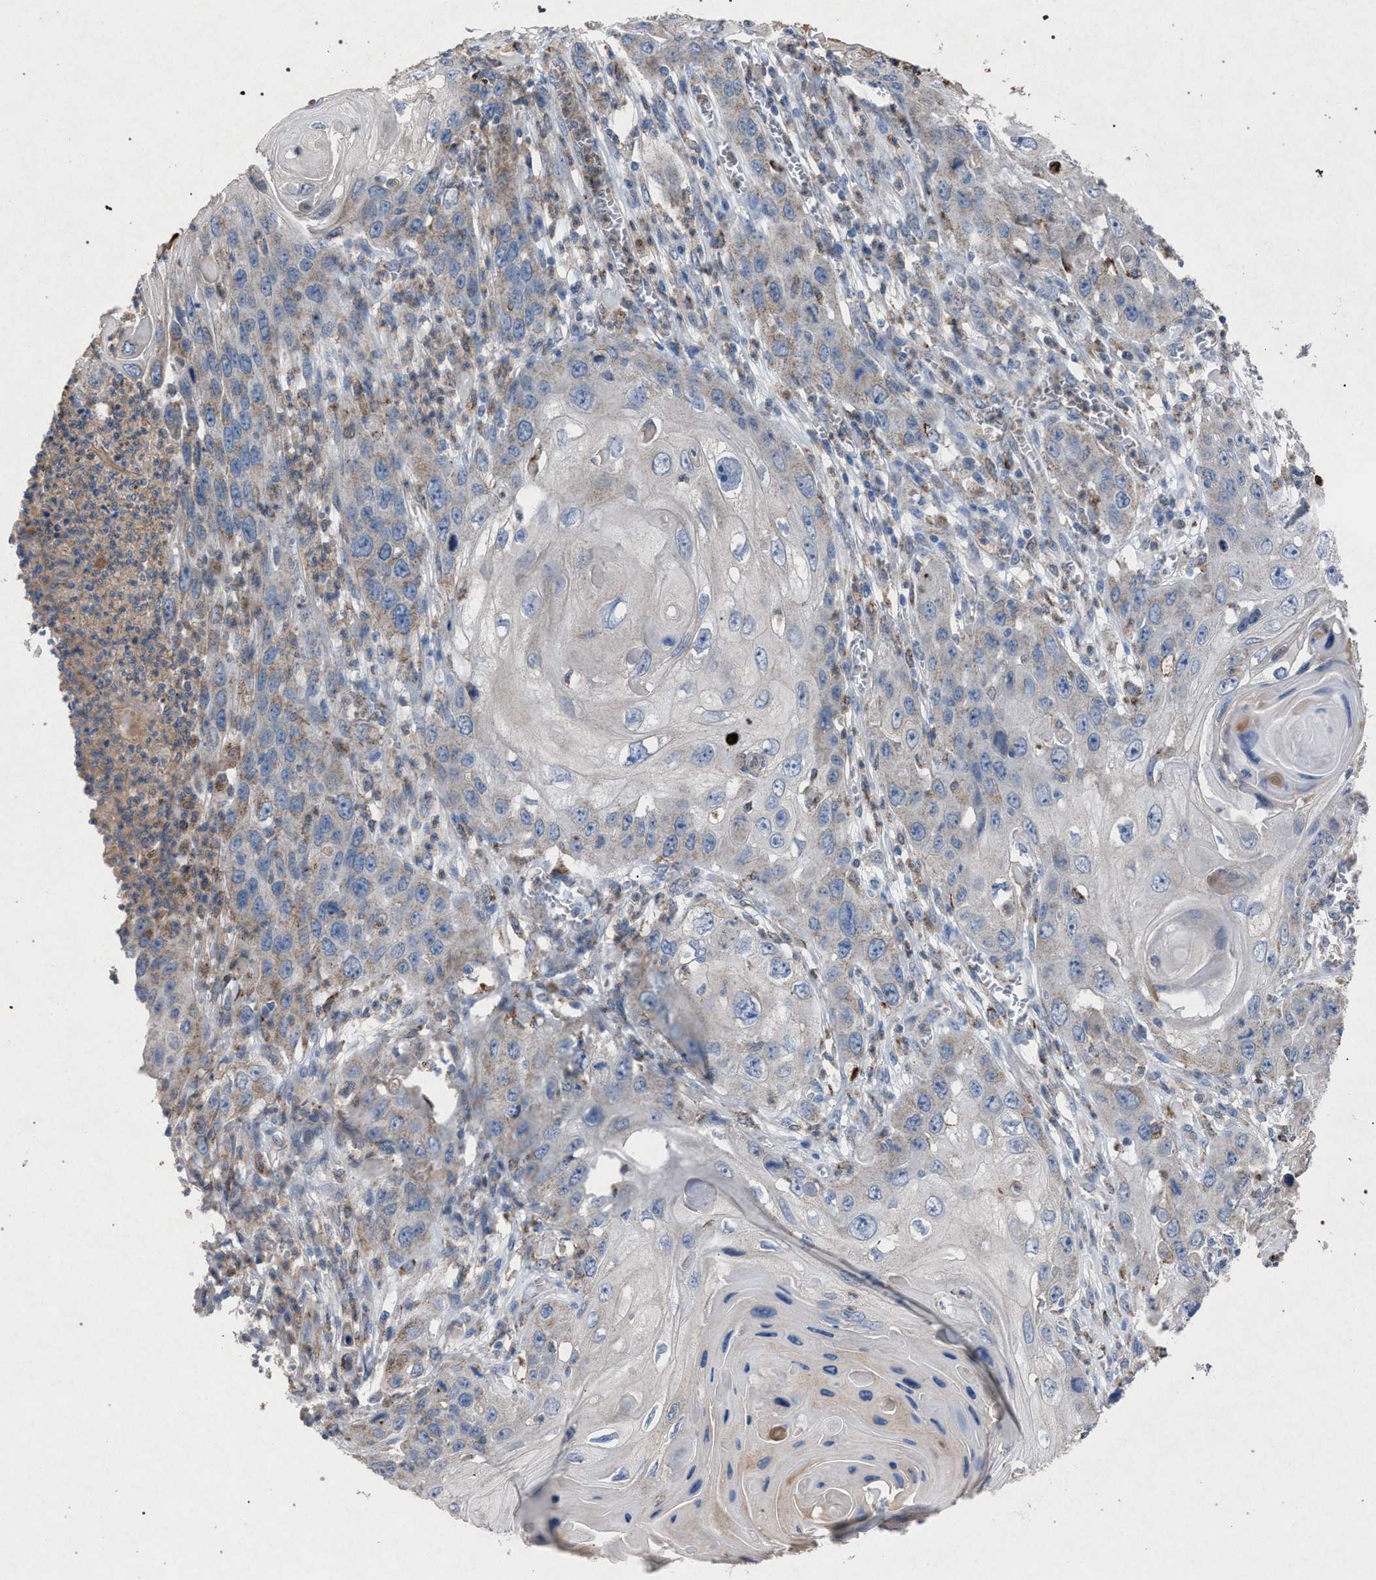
{"staining": {"intensity": "weak", "quantity": "<25%", "location": "cytoplasmic/membranous"}, "tissue": "skin cancer", "cell_type": "Tumor cells", "image_type": "cancer", "snomed": [{"axis": "morphology", "description": "Squamous cell carcinoma, NOS"}, {"axis": "topography", "description": "Skin"}], "caption": "Human skin cancer (squamous cell carcinoma) stained for a protein using immunohistochemistry shows no expression in tumor cells.", "gene": "HSD17B4", "patient": {"sex": "male", "age": 55}}